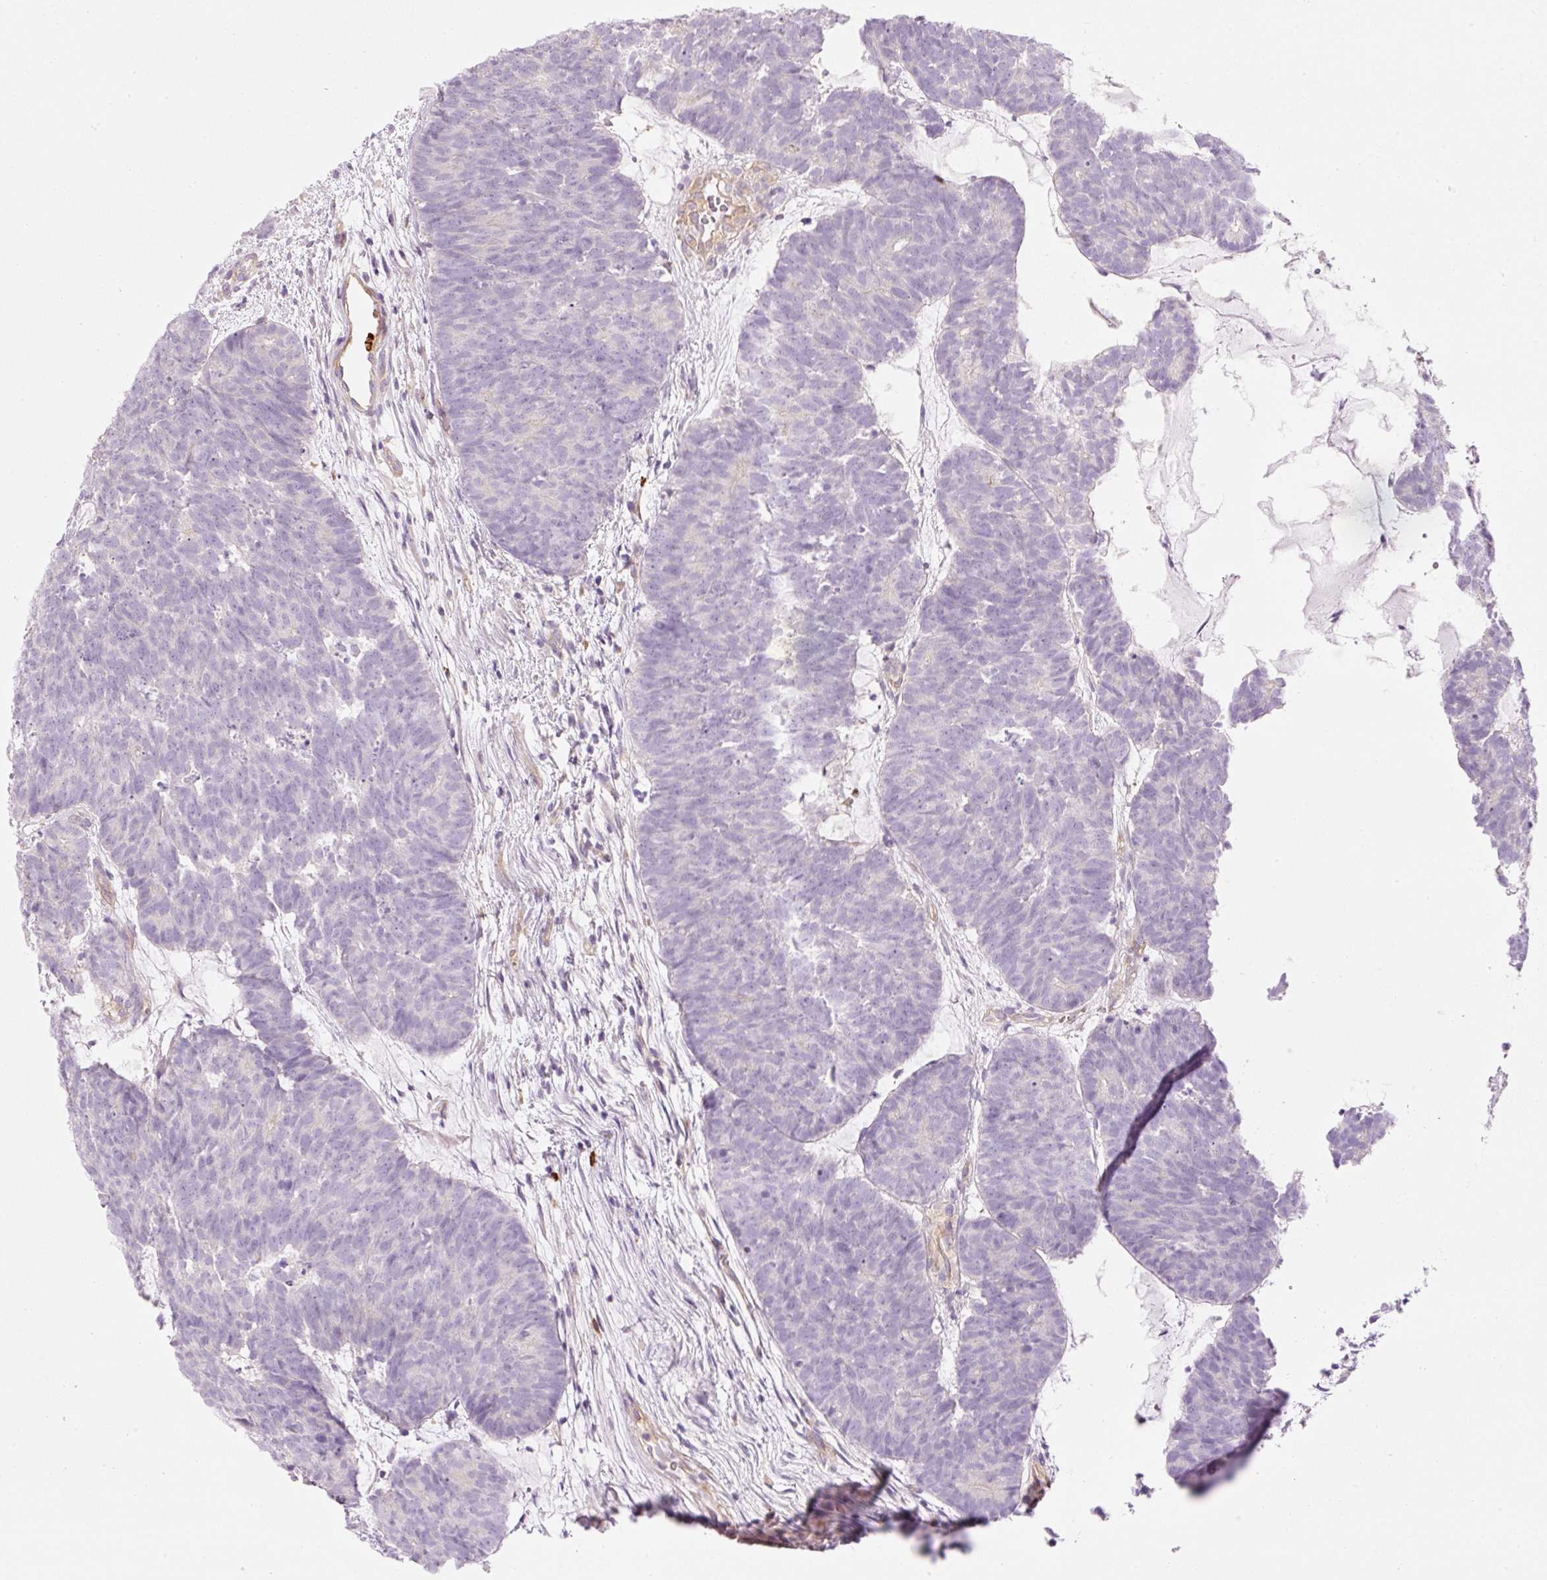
{"staining": {"intensity": "negative", "quantity": "none", "location": "none"}, "tissue": "head and neck cancer", "cell_type": "Tumor cells", "image_type": "cancer", "snomed": [{"axis": "morphology", "description": "Adenocarcinoma, NOS"}, {"axis": "topography", "description": "Head-Neck"}], "caption": "Photomicrograph shows no significant protein positivity in tumor cells of head and neck cancer (adenocarcinoma).", "gene": "MAP3K3", "patient": {"sex": "female", "age": 81}}